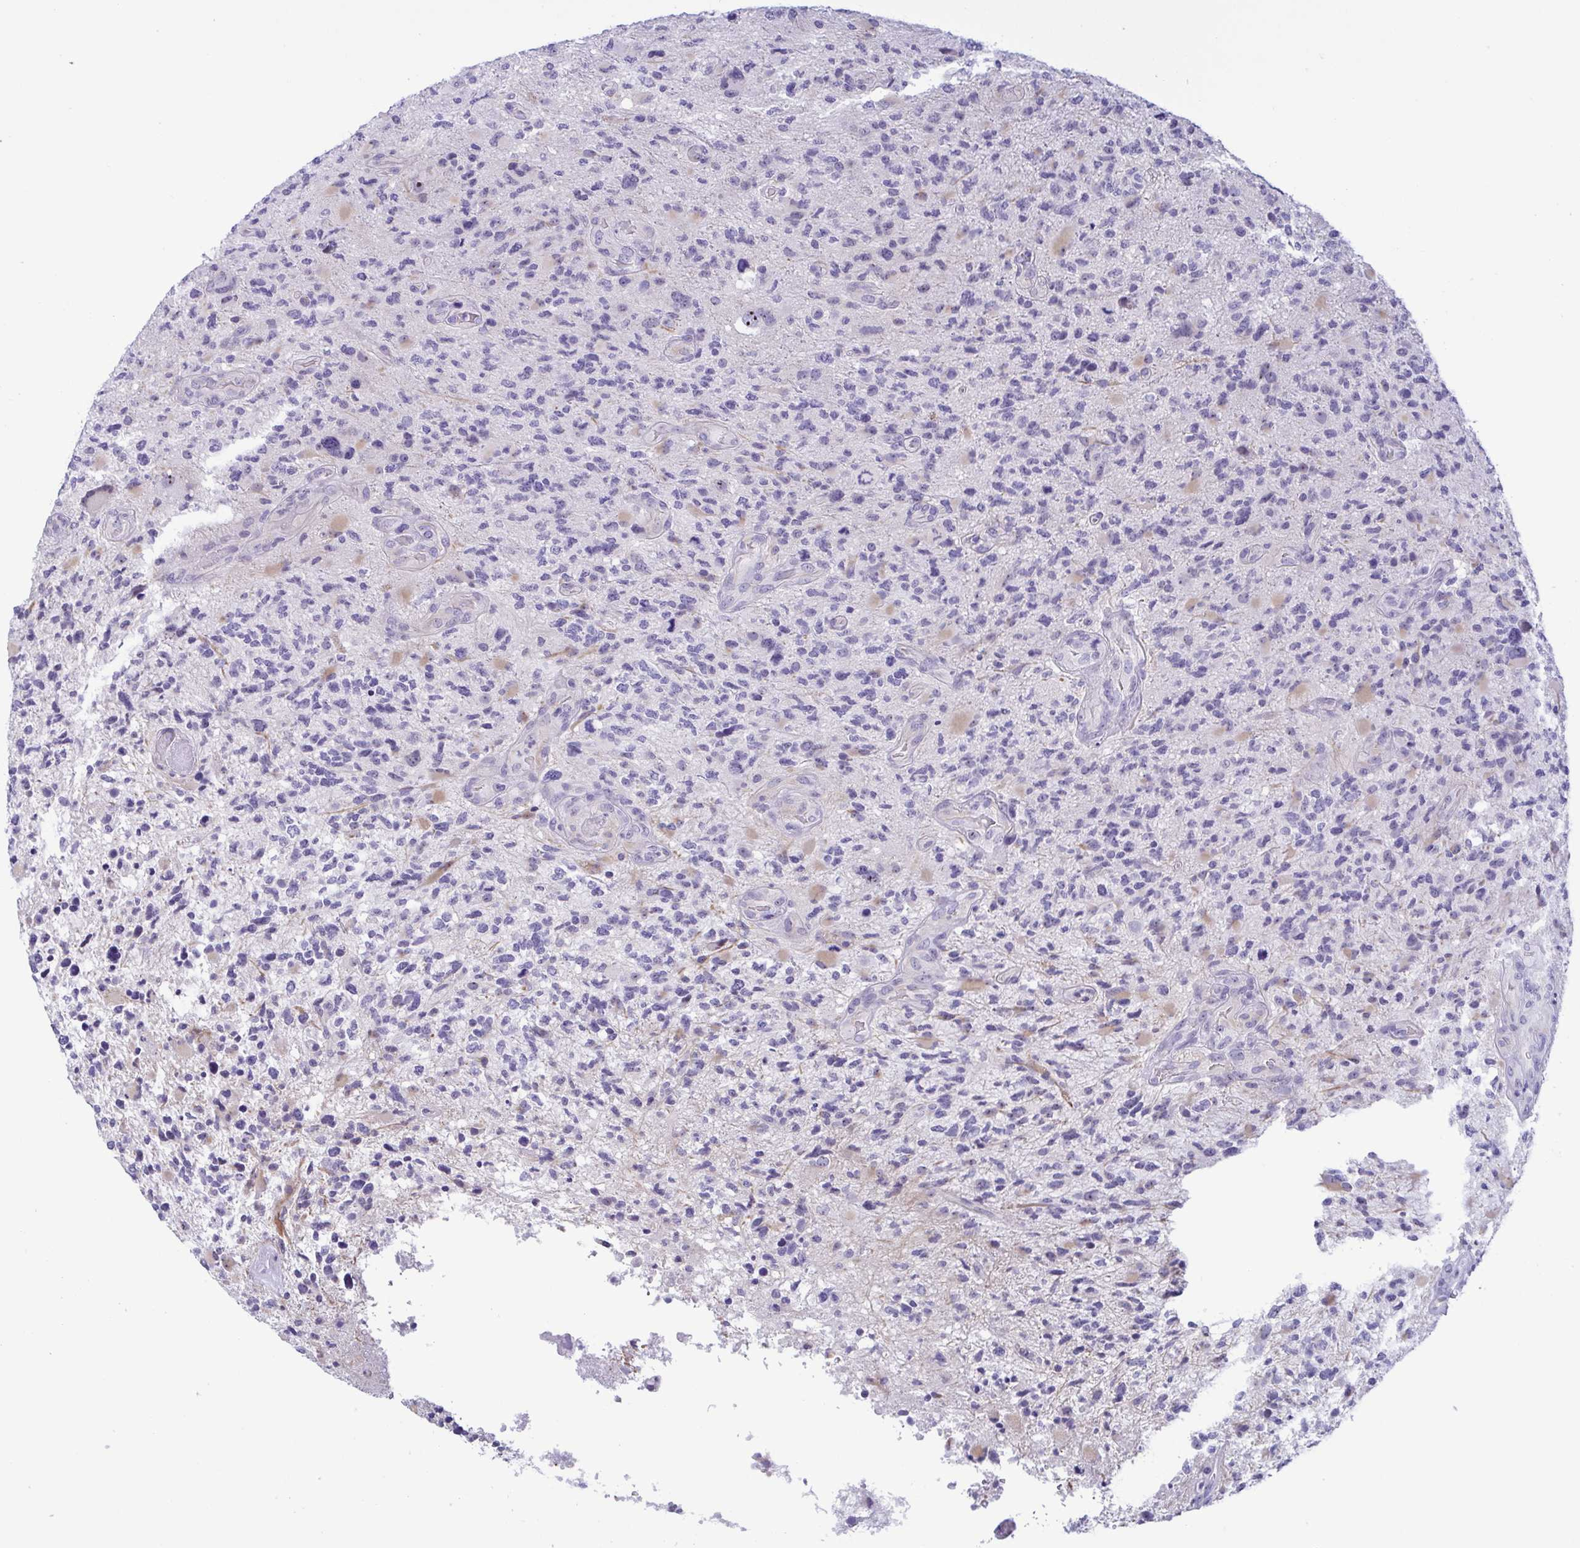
{"staining": {"intensity": "negative", "quantity": "none", "location": "none"}, "tissue": "glioma", "cell_type": "Tumor cells", "image_type": "cancer", "snomed": [{"axis": "morphology", "description": "Glioma, malignant, High grade"}, {"axis": "topography", "description": "Brain"}], "caption": "This is an IHC image of glioma. There is no staining in tumor cells.", "gene": "MYL7", "patient": {"sex": "female", "age": 71}}